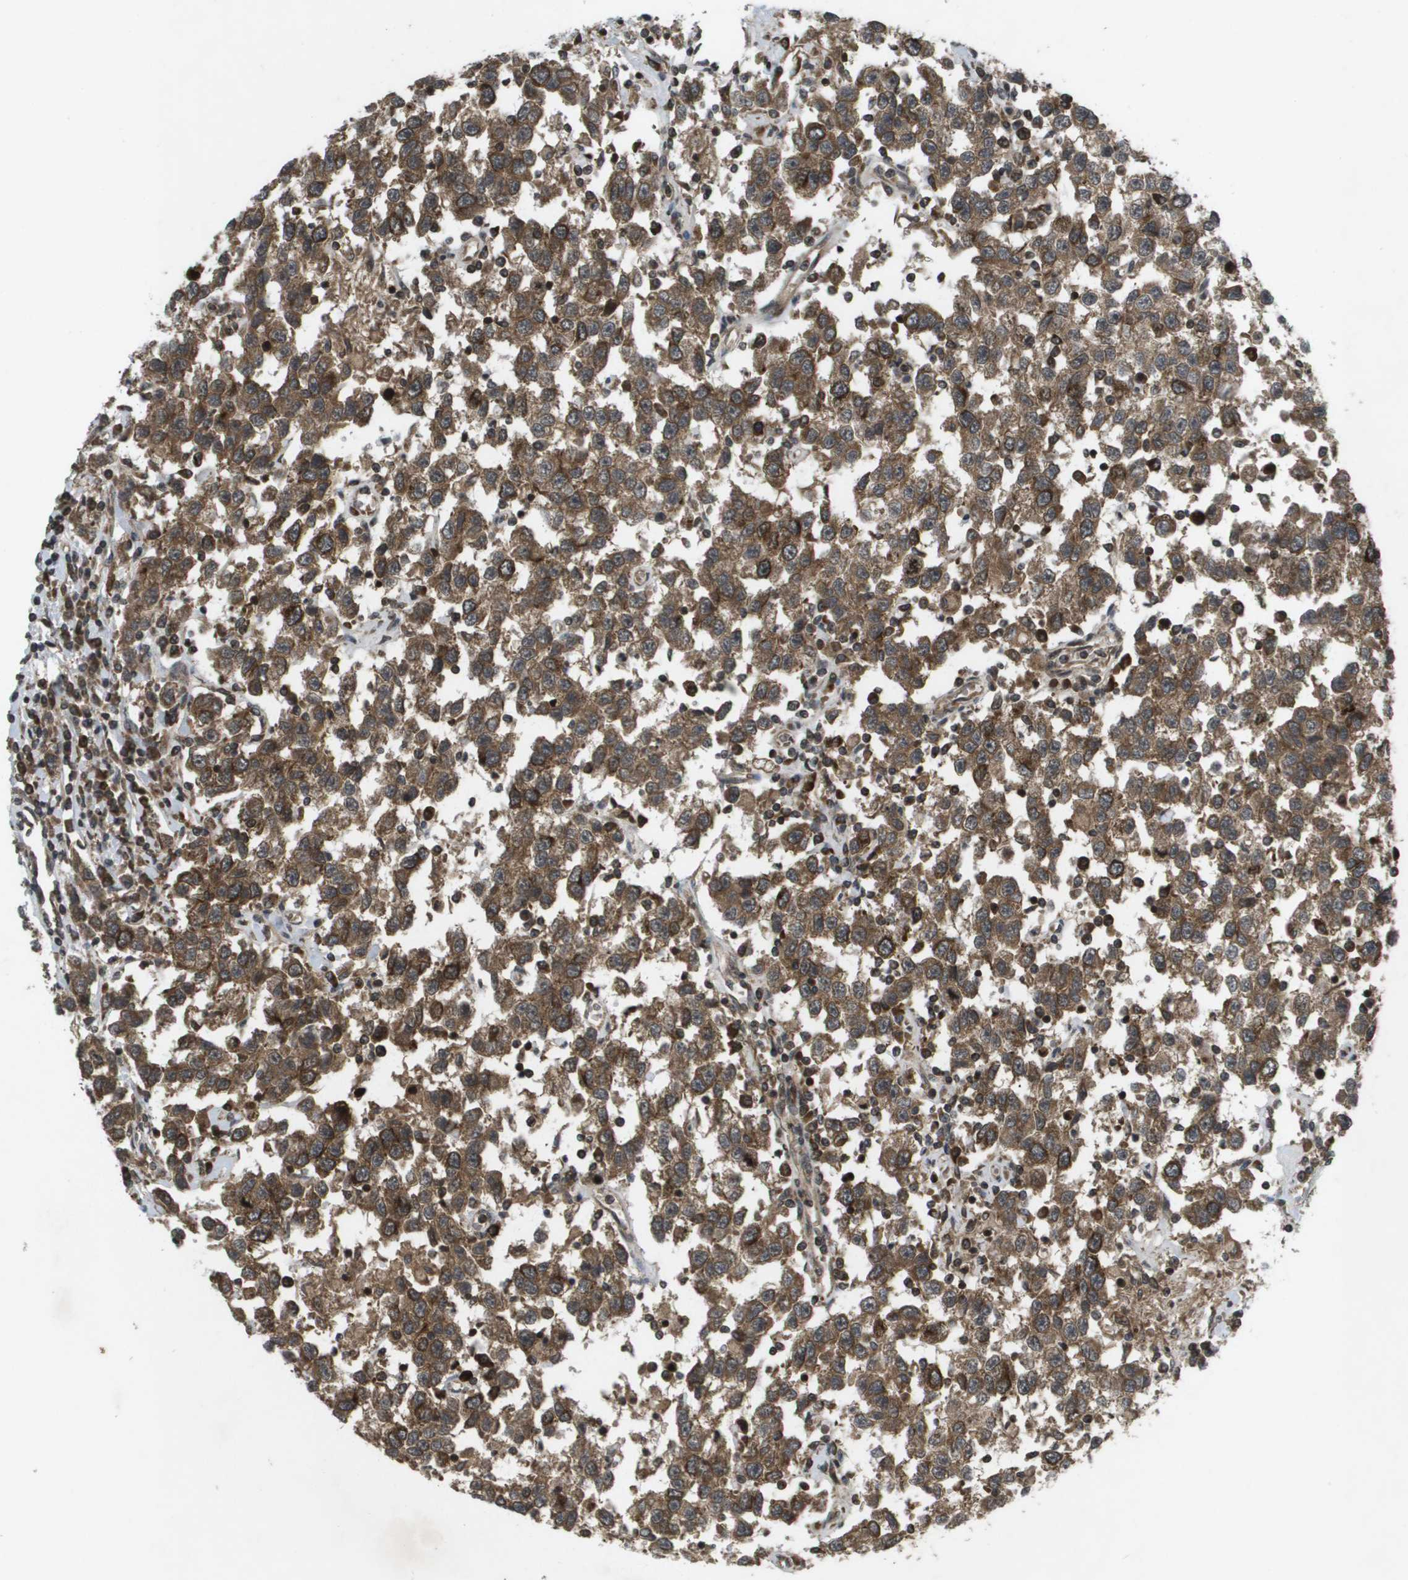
{"staining": {"intensity": "strong", "quantity": ">75%", "location": "cytoplasmic/membranous"}, "tissue": "testis cancer", "cell_type": "Tumor cells", "image_type": "cancer", "snomed": [{"axis": "morphology", "description": "Seminoma, NOS"}, {"axis": "topography", "description": "Testis"}], "caption": "IHC image of human testis cancer (seminoma) stained for a protein (brown), which exhibits high levels of strong cytoplasmic/membranous expression in approximately >75% of tumor cells.", "gene": "KIF11", "patient": {"sex": "male", "age": 41}}